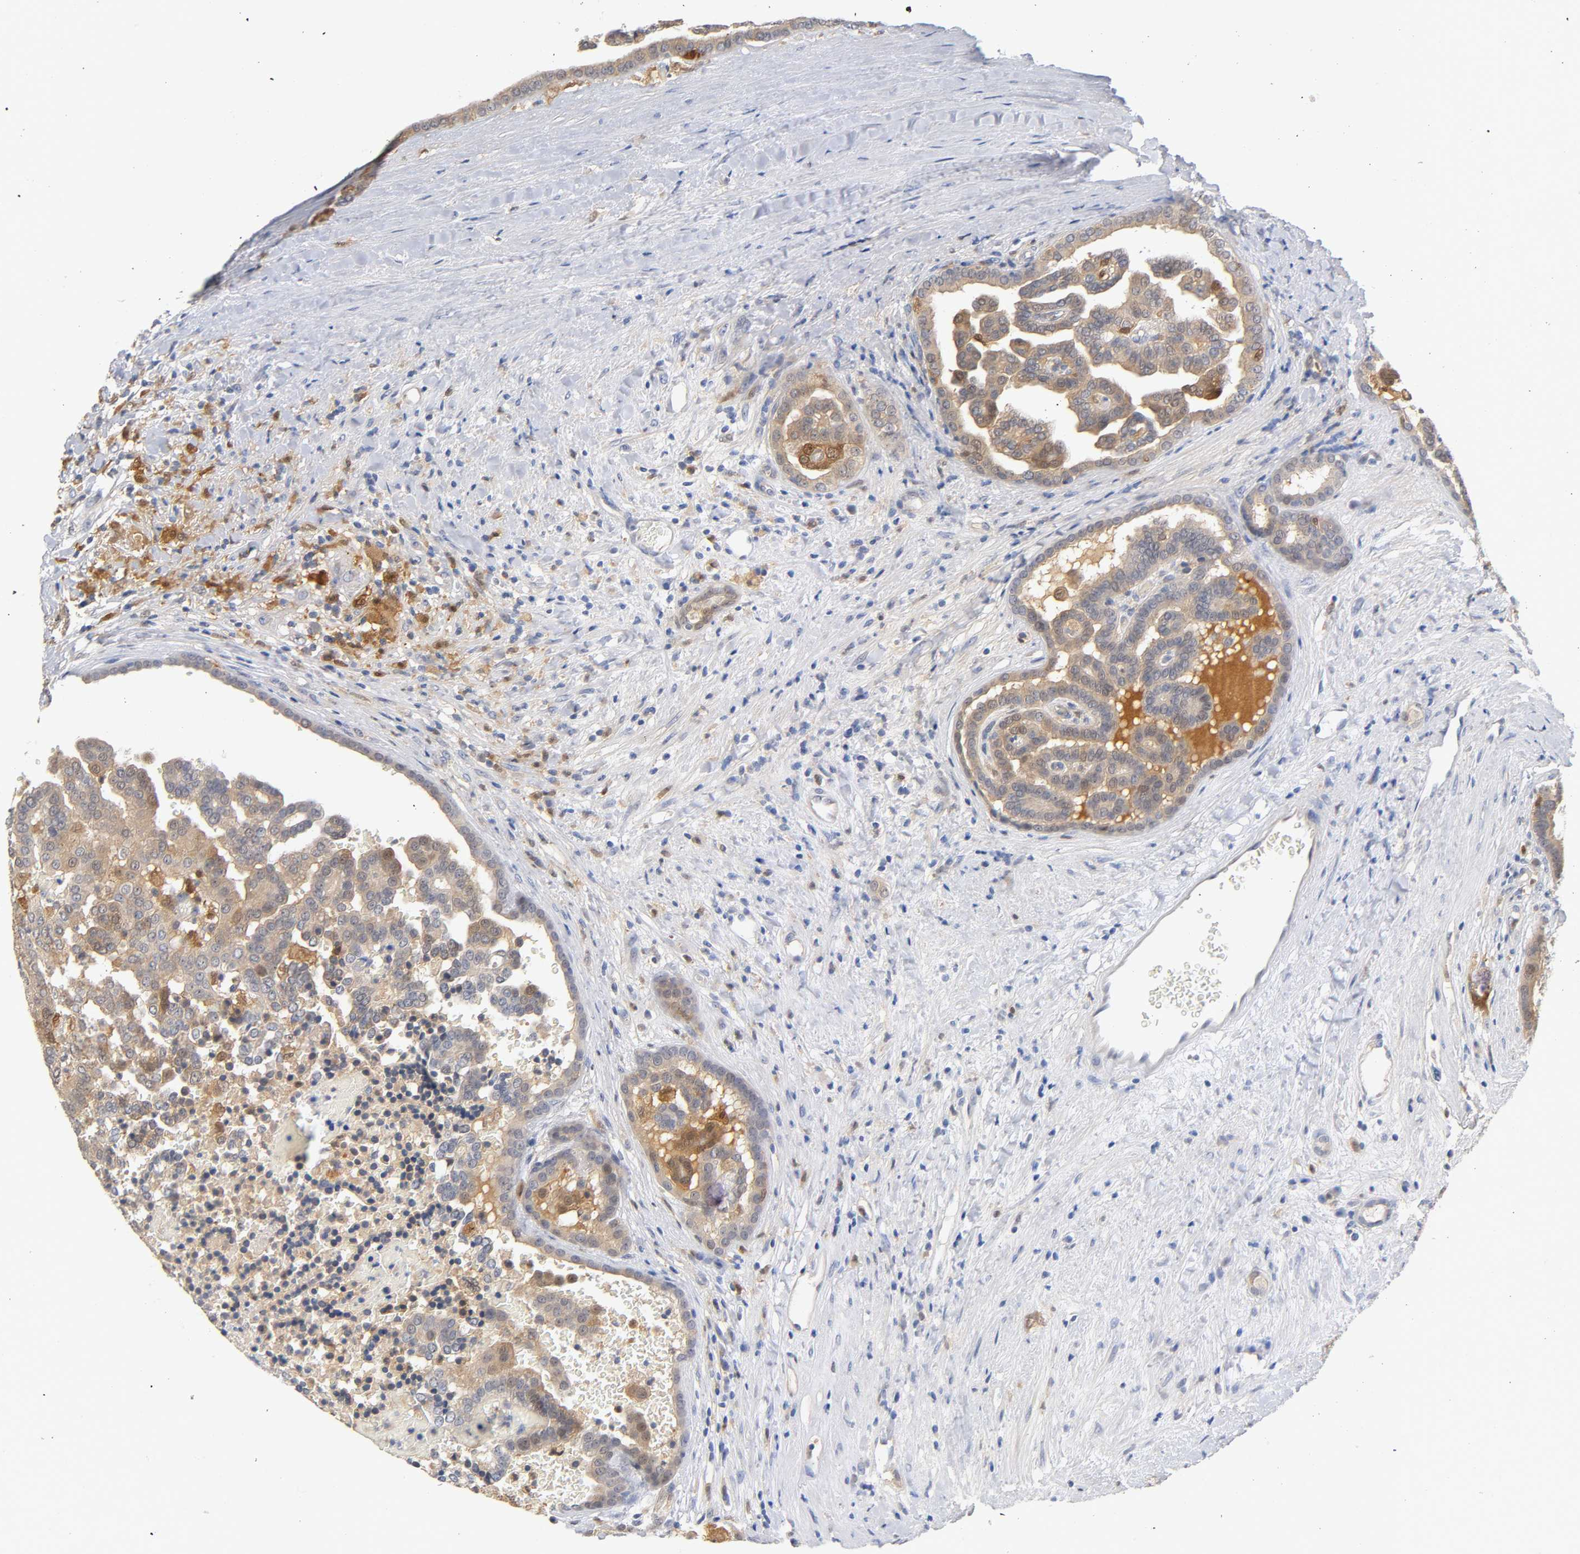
{"staining": {"intensity": "weak", "quantity": ">75%", "location": "cytoplasmic/membranous"}, "tissue": "renal cancer", "cell_type": "Tumor cells", "image_type": "cancer", "snomed": [{"axis": "morphology", "description": "Adenocarcinoma, NOS"}, {"axis": "topography", "description": "Kidney"}], "caption": "DAB immunohistochemical staining of renal cancer displays weak cytoplasmic/membranous protein staining in approximately >75% of tumor cells.", "gene": "IL18", "patient": {"sex": "male", "age": 61}}